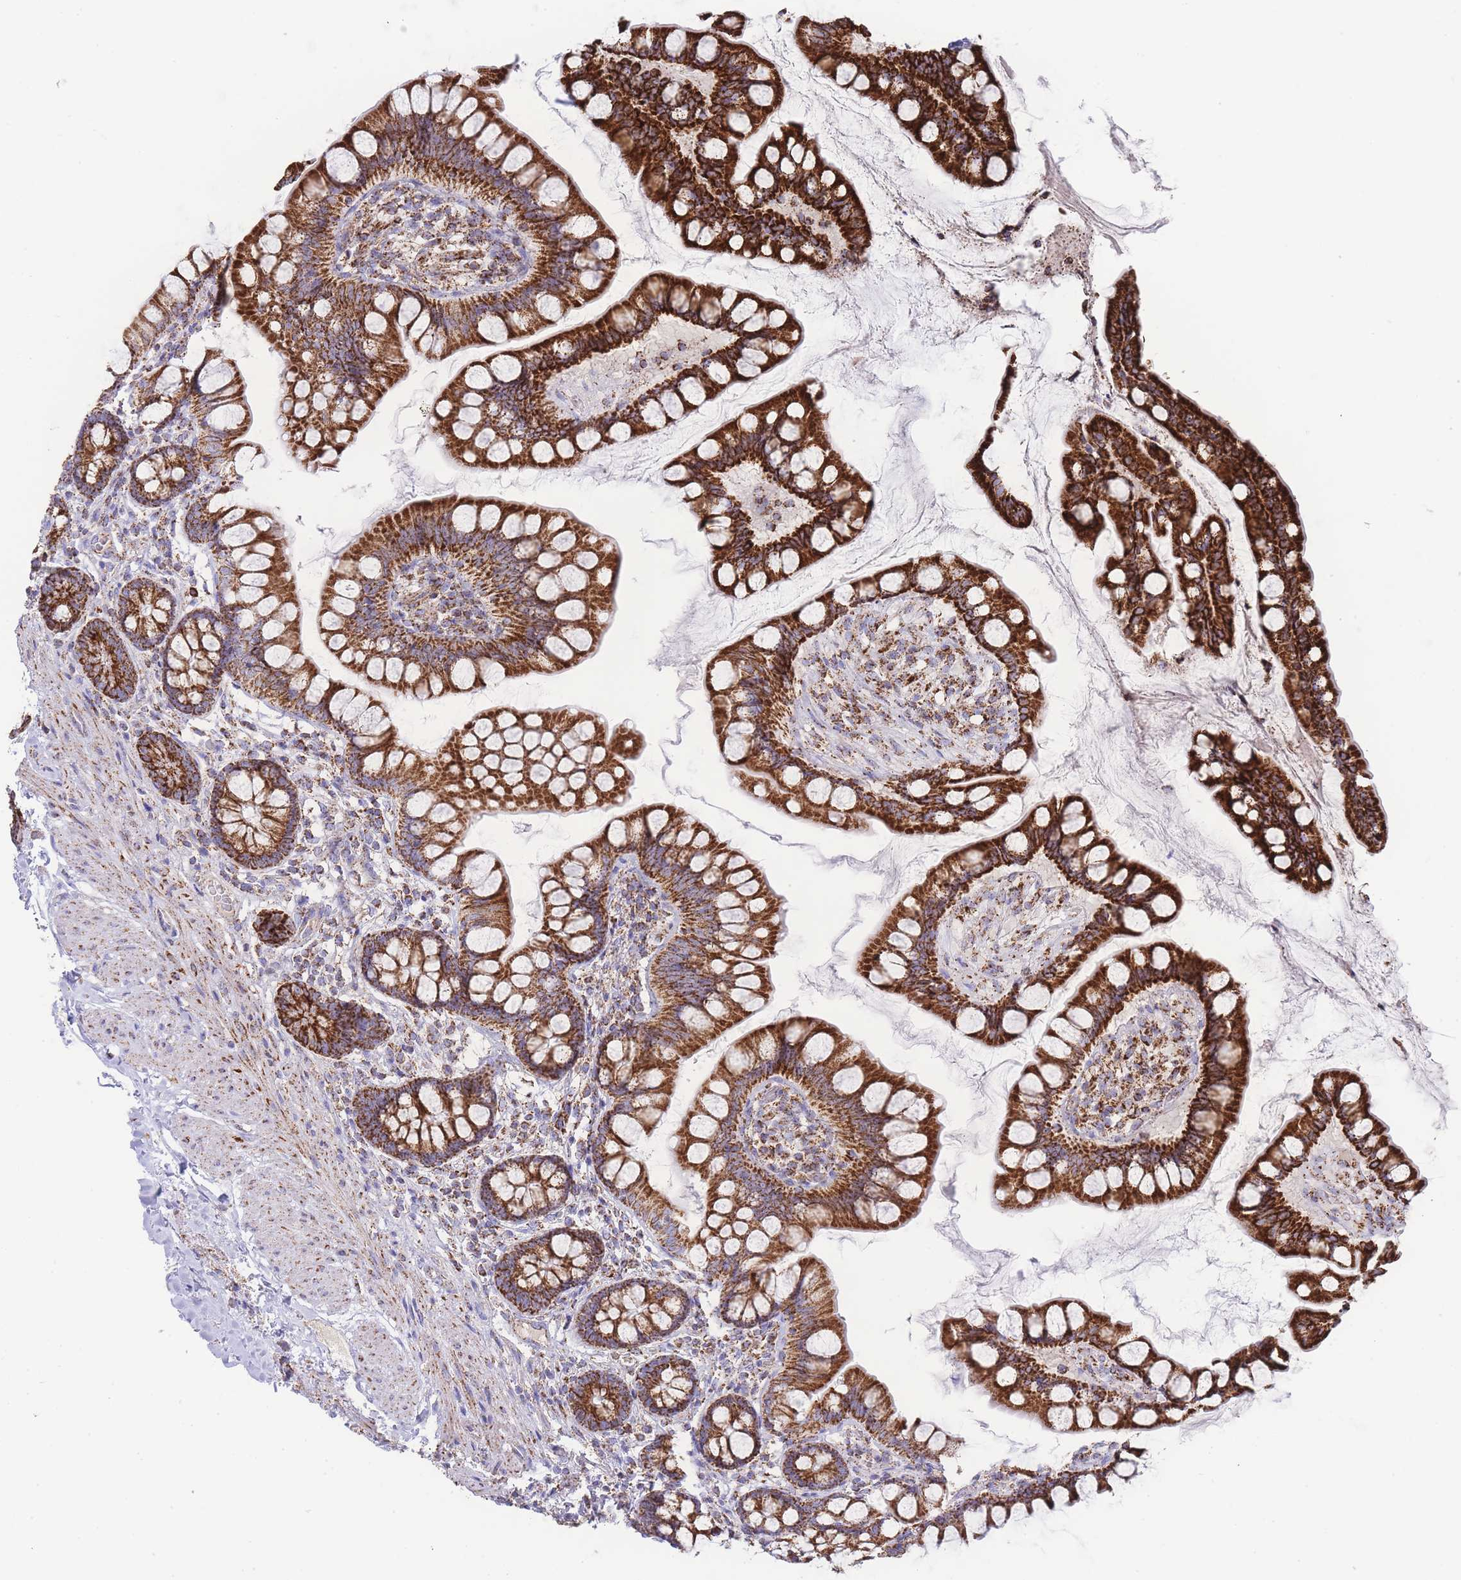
{"staining": {"intensity": "strong", "quantity": ">75%", "location": "cytoplasmic/membranous"}, "tissue": "small intestine", "cell_type": "Glandular cells", "image_type": "normal", "snomed": [{"axis": "morphology", "description": "Normal tissue, NOS"}, {"axis": "topography", "description": "Small intestine"}], "caption": "This histopathology image shows immunohistochemistry staining of benign human small intestine, with high strong cytoplasmic/membranous staining in about >75% of glandular cells.", "gene": "GSTM1", "patient": {"sex": "male", "age": 70}}